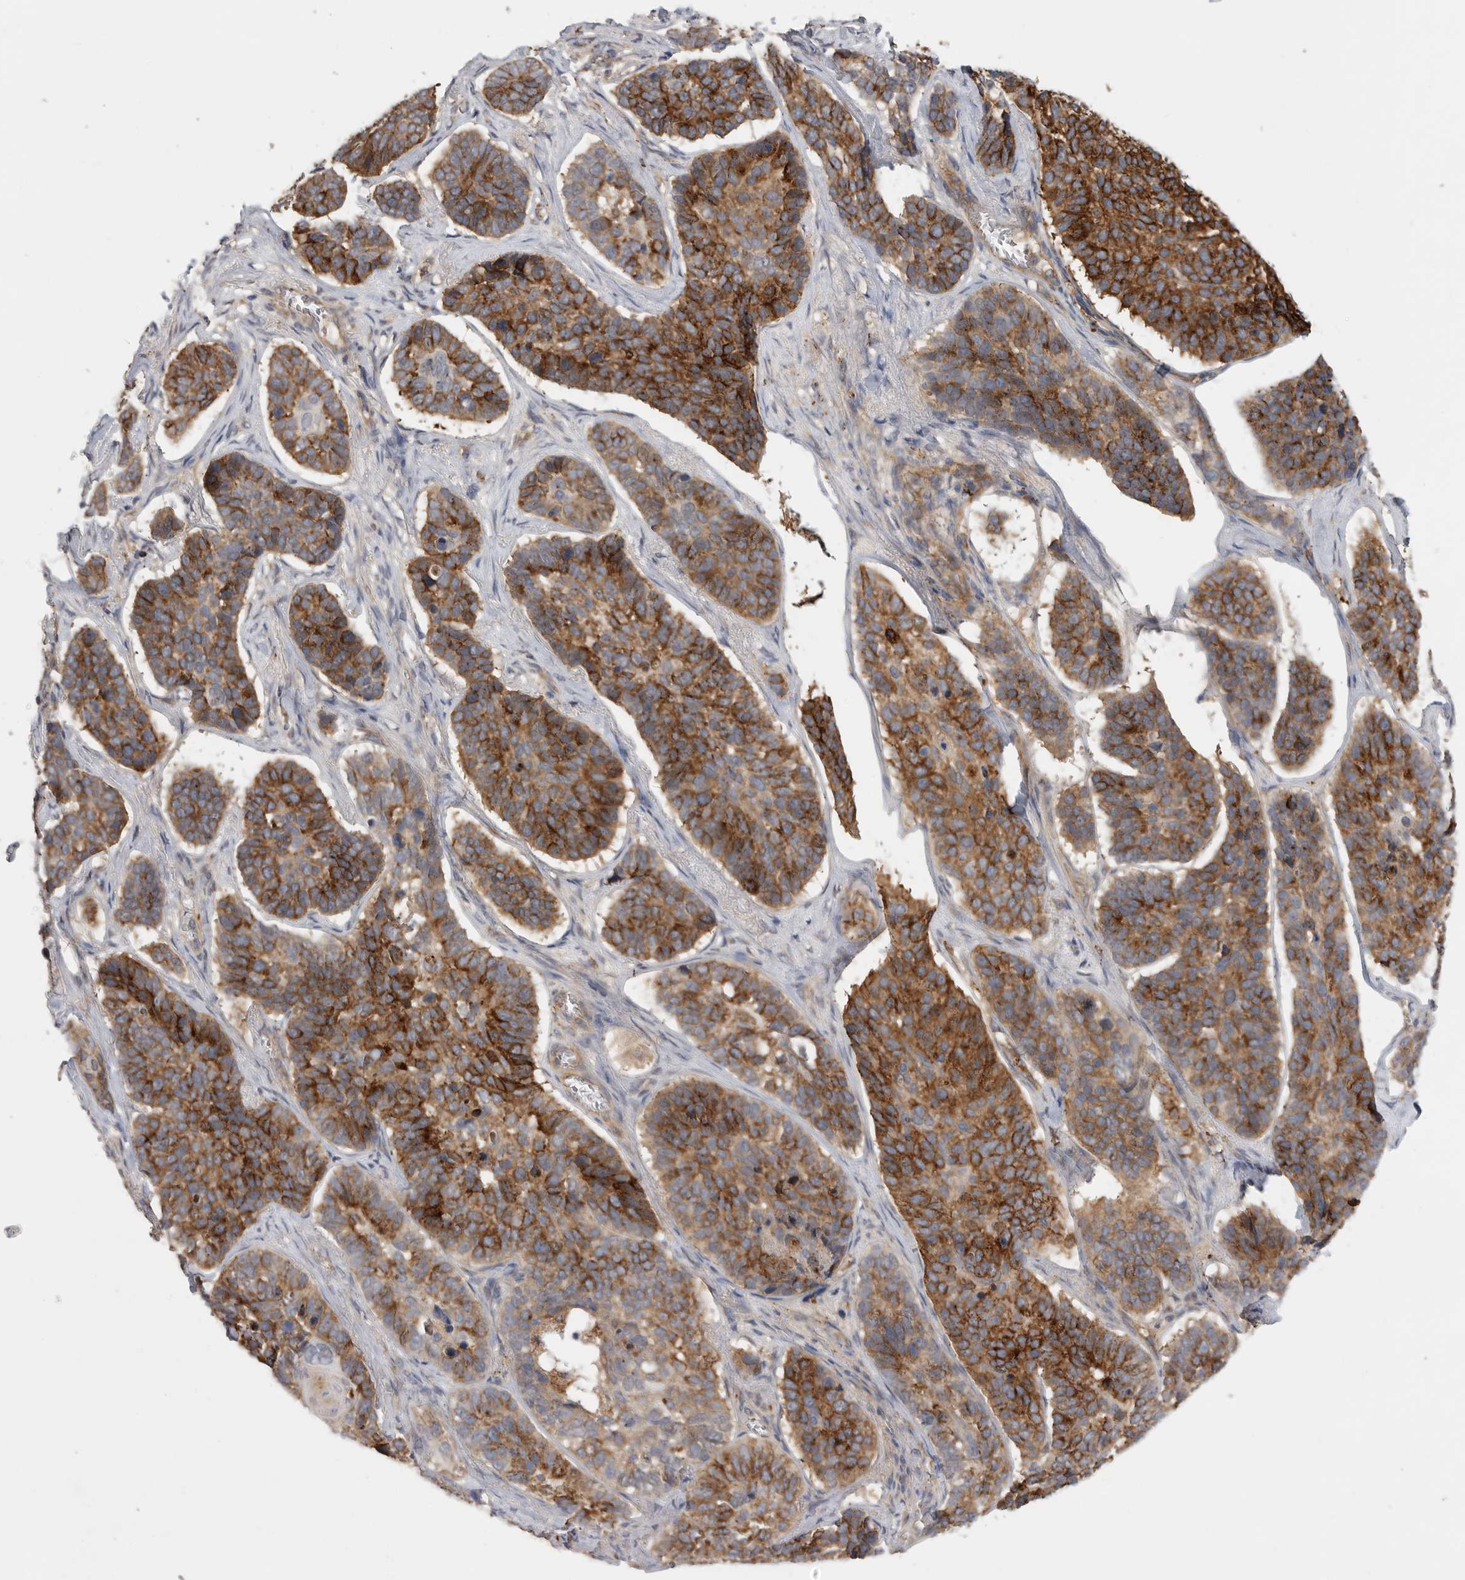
{"staining": {"intensity": "strong", "quantity": ">75%", "location": "cytoplasmic/membranous"}, "tissue": "skin cancer", "cell_type": "Tumor cells", "image_type": "cancer", "snomed": [{"axis": "morphology", "description": "Basal cell carcinoma"}, {"axis": "topography", "description": "Skin"}], "caption": "Immunohistochemistry (IHC) histopathology image of skin cancer (basal cell carcinoma) stained for a protein (brown), which displays high levels of strong cytoplasmic/membranous expression in about >75% of tumor cells.", "gene": "ZNF232", "patient": {"sex": "male", "age": 62}}